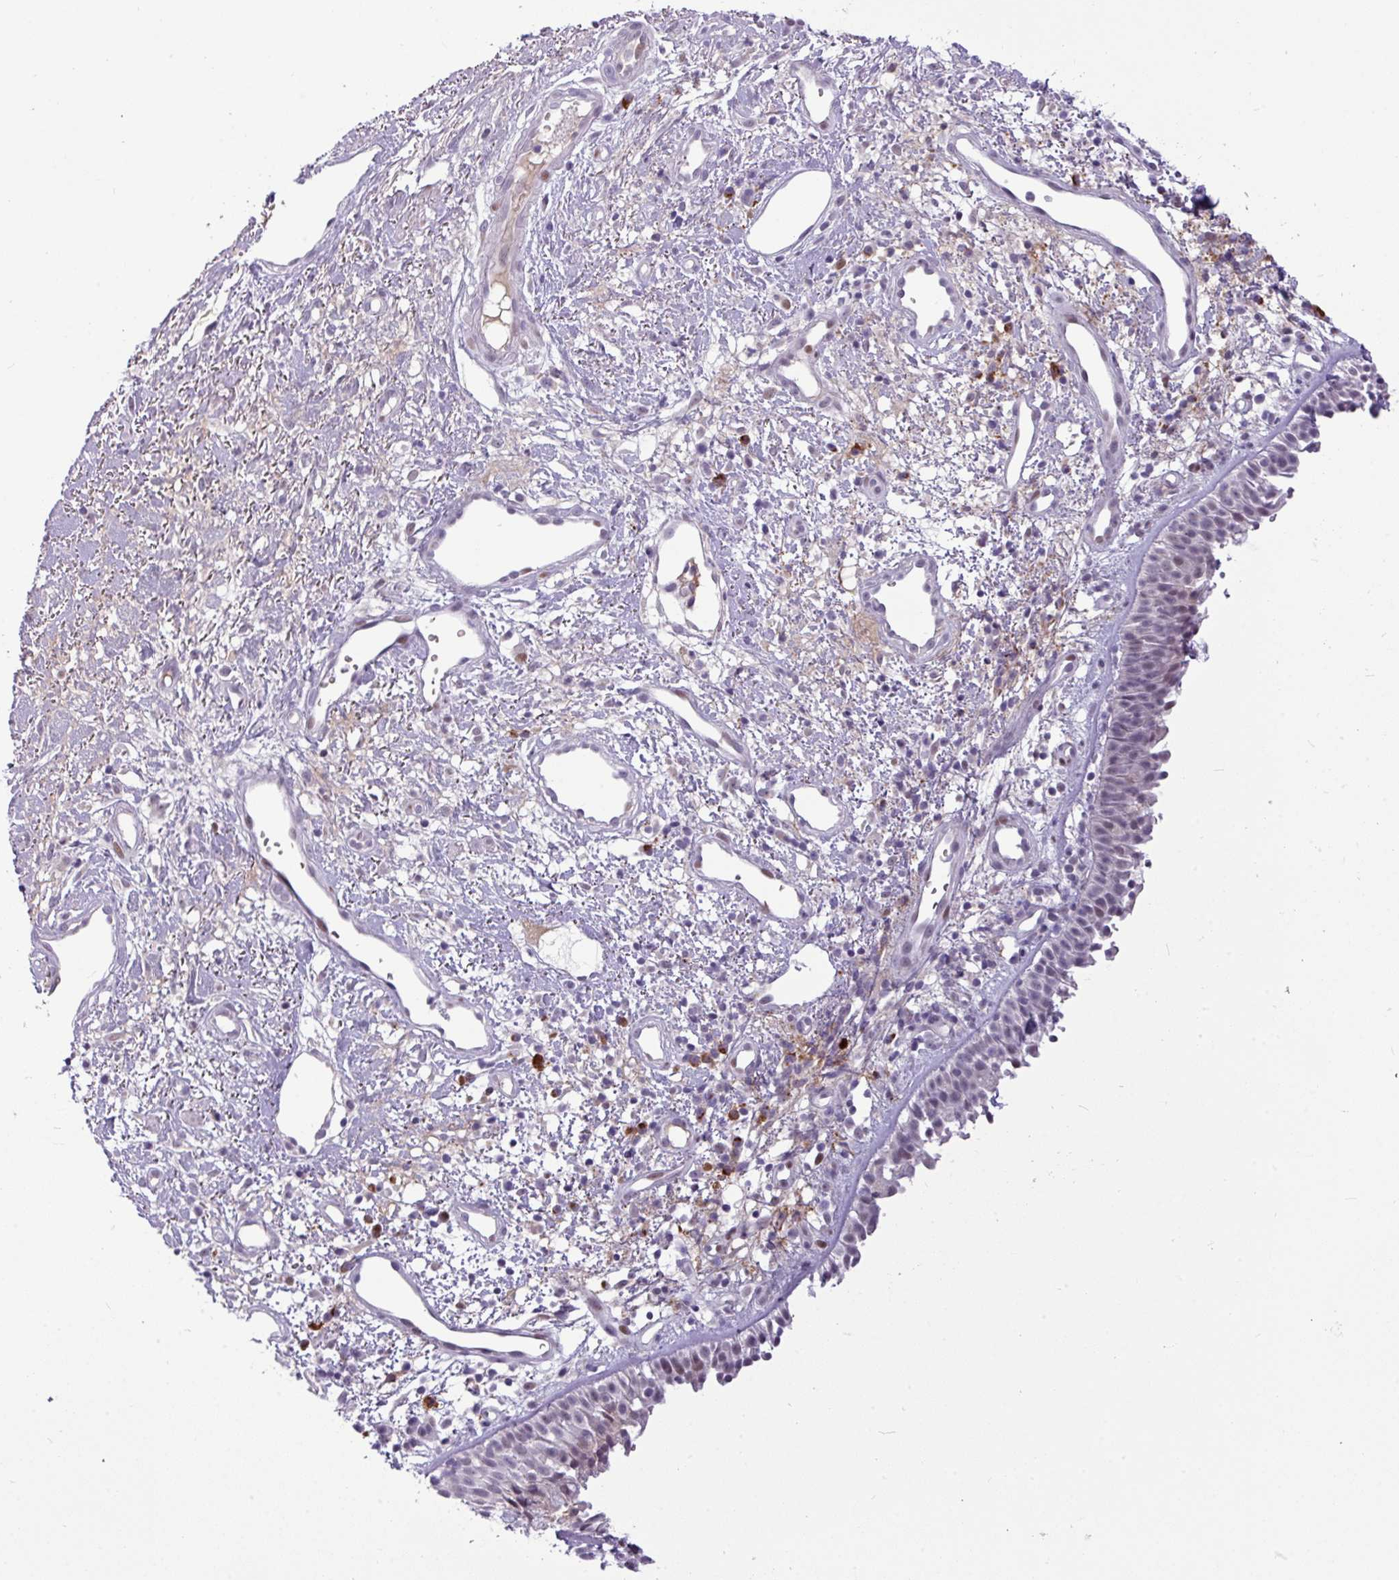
{"staining": {"intensity": "negative", "quantity": "none", "location": "none"}, "tissue": "nasopharynx", "cell_type": "Respiratory epithelial cells", "image_type": "normal", "snomed": [{"axis": "morphology", "description": "Normal tissue, NOS"}, {"axis": "topography", "description": "Cartilage tissue"}, {"axis": "topography", "description": "Nasopharynx"}, {"axis": "topography", "description": "Thyroid gland"}], "caption": "DAB immunohistochemical staining of unremarkable nasopharynx displays no significant staining in respiratory epithelial cells. (DAB immunohistochemistry (IHC), high magnification).", "gene": "SLC66A2", "patient": {"sex": "male", "age": 63}}